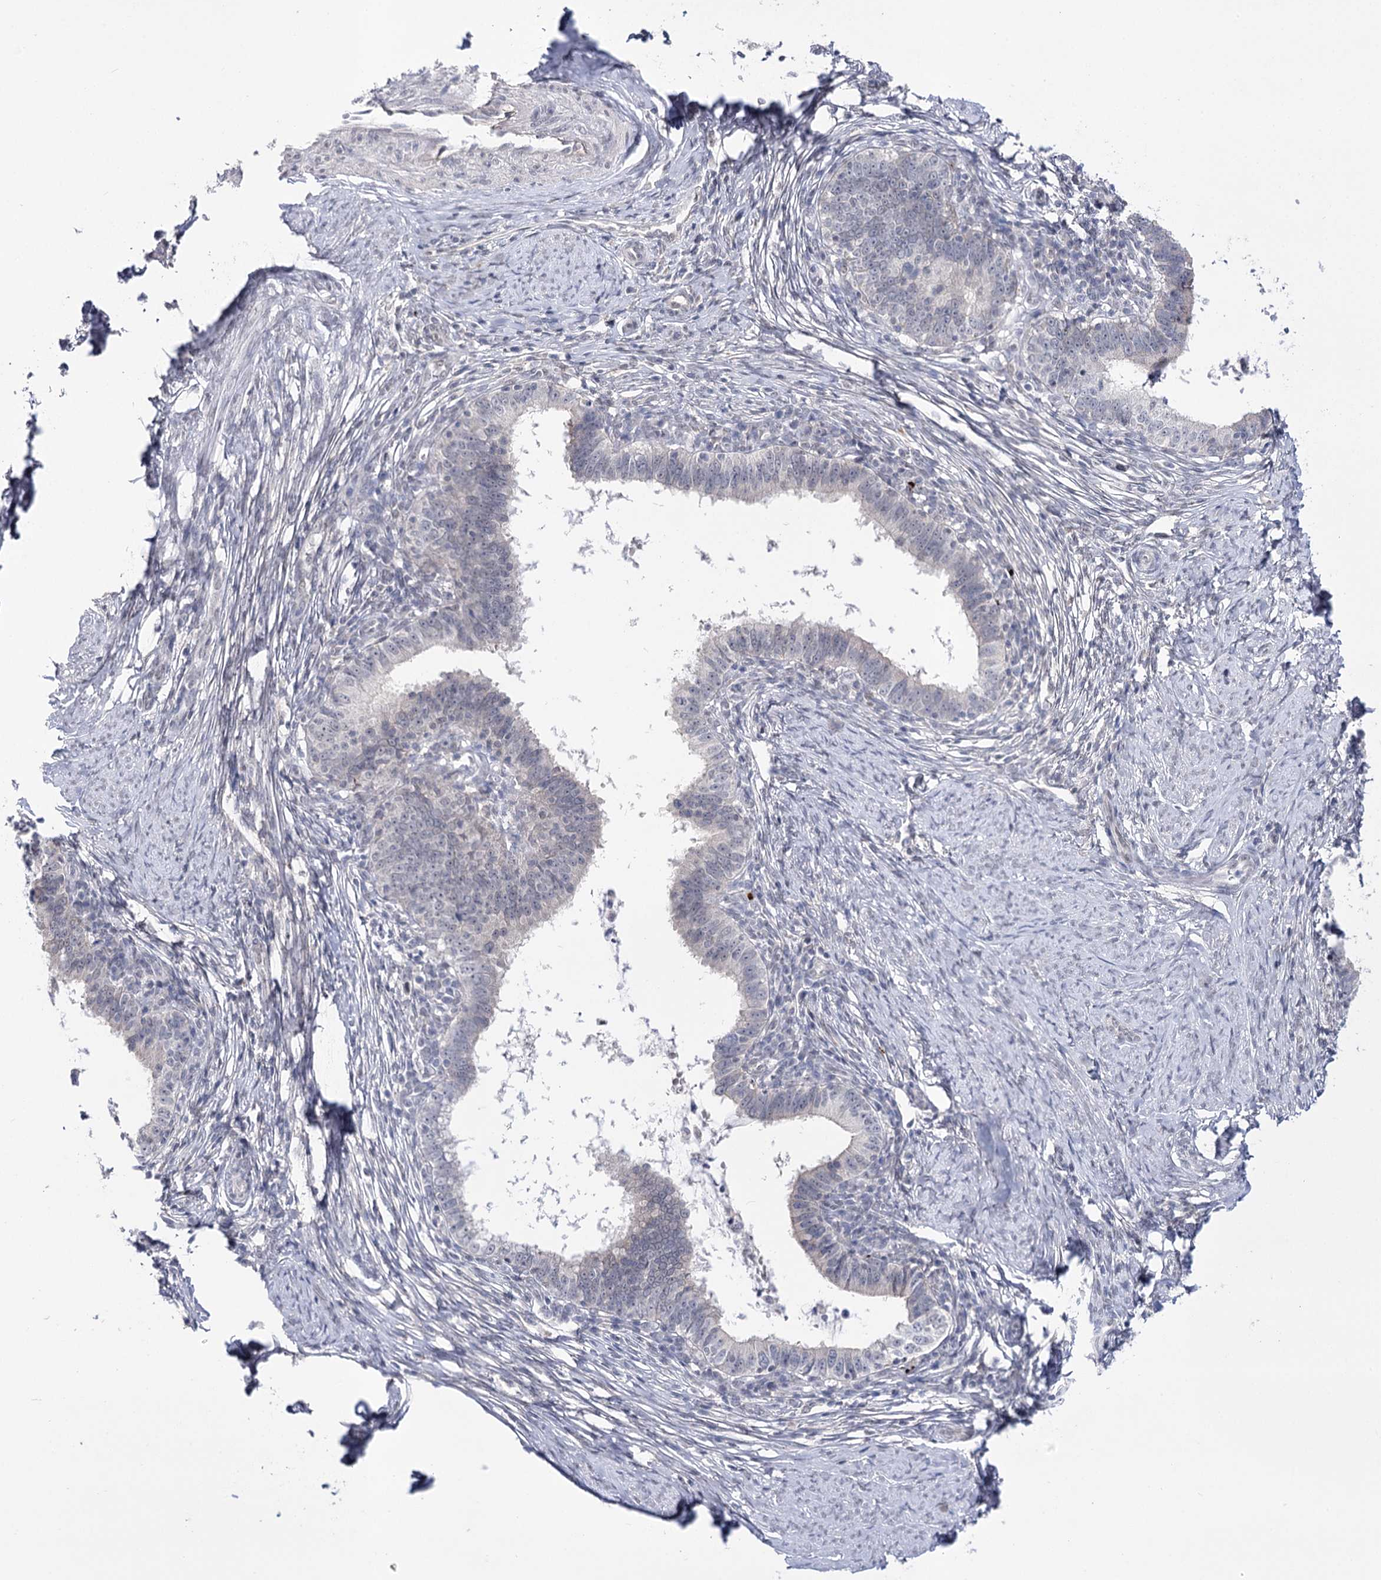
{"staining": {"intensity": "negative", "quantity": "none", "location": "none"}, "tissue": "cervical cancer", "cell_type": "Tumor cells", "image_type": "cancer", "snomed": [{"axis": "morphology", "description": "Adenocarcinoma, NOS"}, {"axis": "topography", "description": "Cervix"}], "caption": "An image of cervical adenocarcinoma stained for a protein shows no brown staining in tumor cells.", "gene": "ATP10B", "patient": {"sex": "female", "age": 36}}